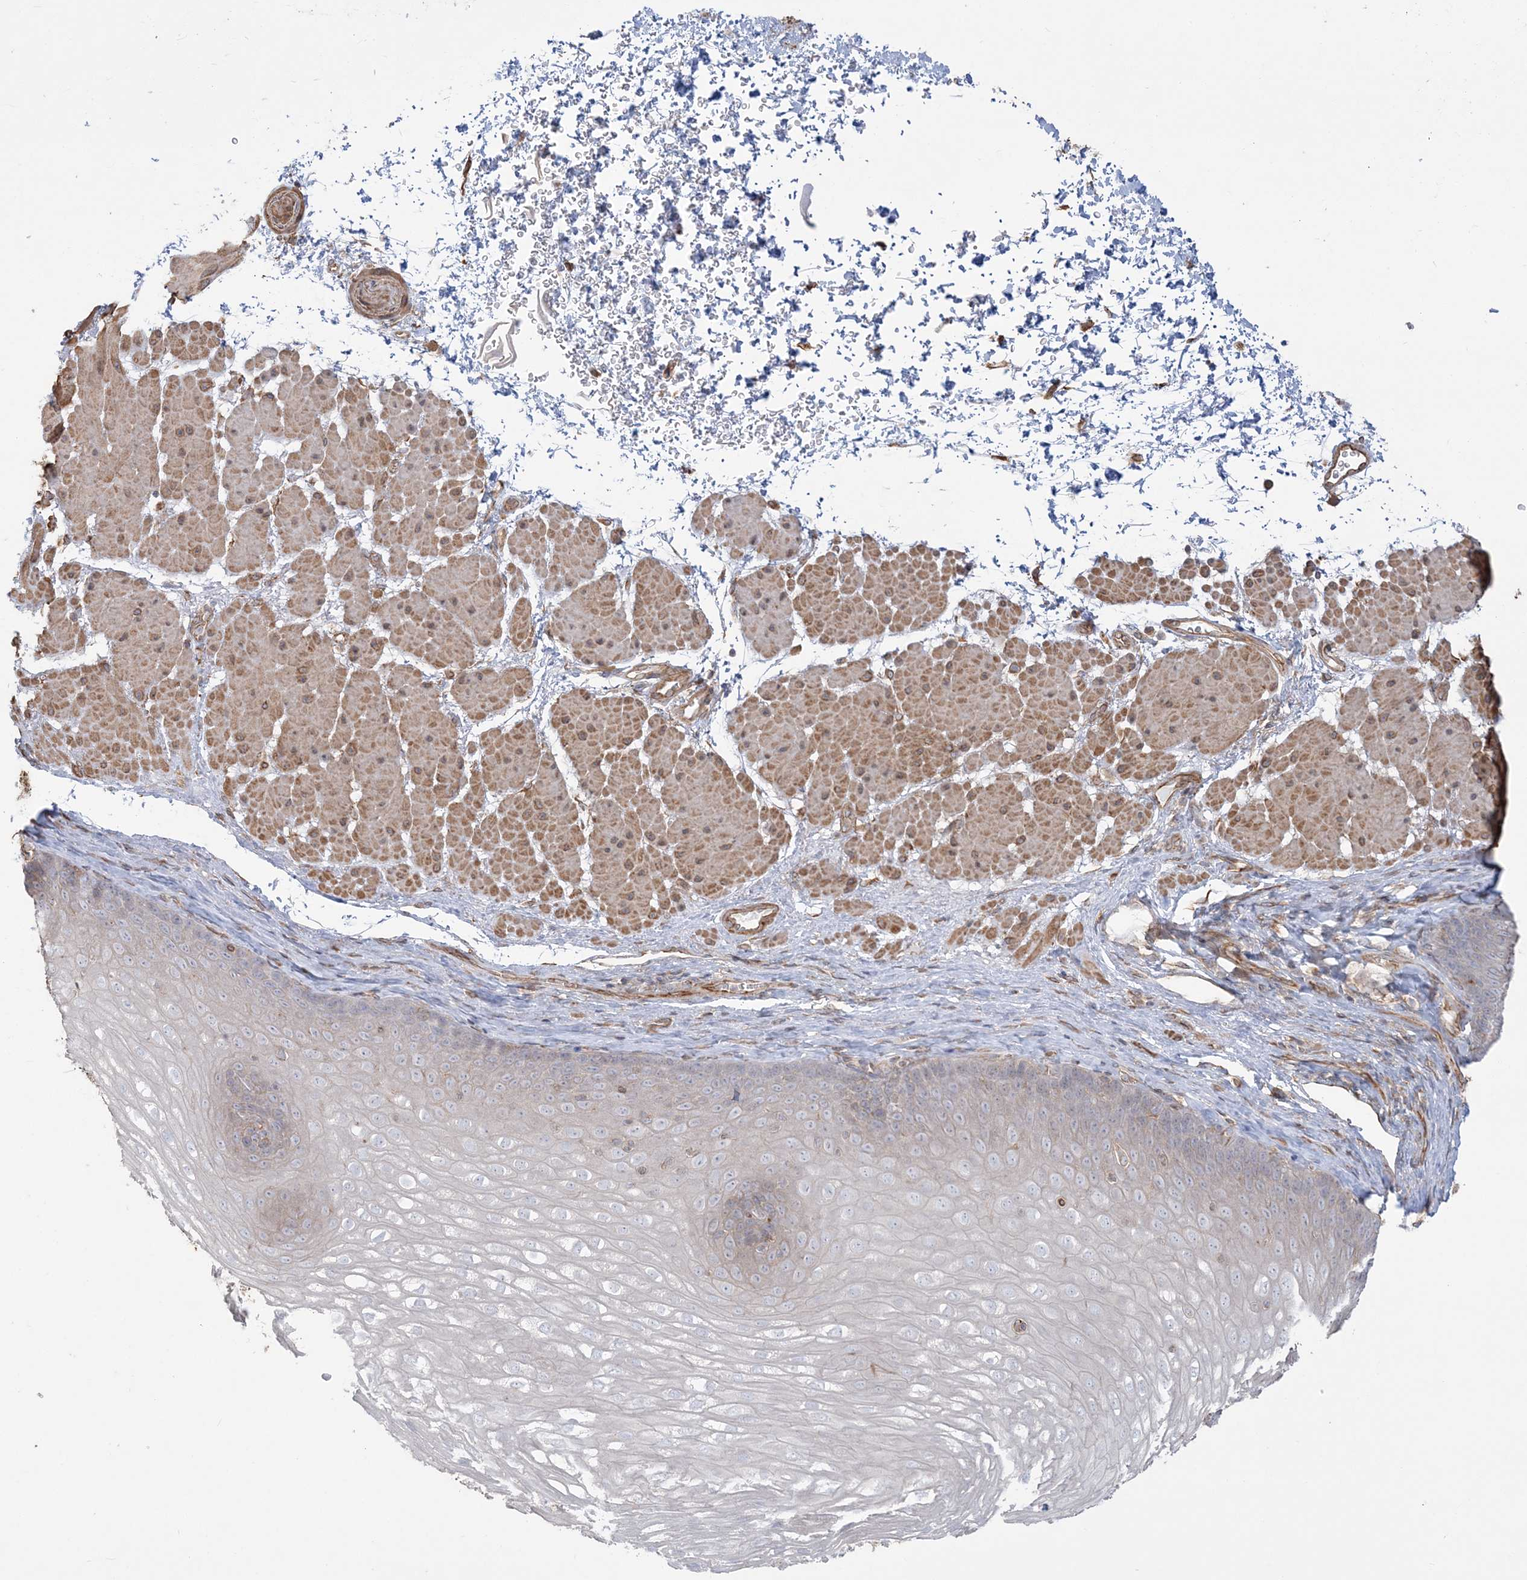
{"staining": {"intensity": "negative", "quantity": "none", "location": "none"}, "tissue": "esophagus", "cell_type": "Squamous epithelial cells", "image_type": "normal", "snomed": [{"axis": "morphology", "description": "Normal tissue, NOS"}, {"axis": "topography", "description": "Esophagus"}], "caption": "A photomicrograph of human esophagus is negative for staining in squamous epithelial cells. (DAB (3,3'-diaminobenzidine) immunohistochemistry (IHC) visualized using brightfield microscopy, high magnification).", "gene": "ZNF821", "patient": {"sex": "female", "age": 66}}